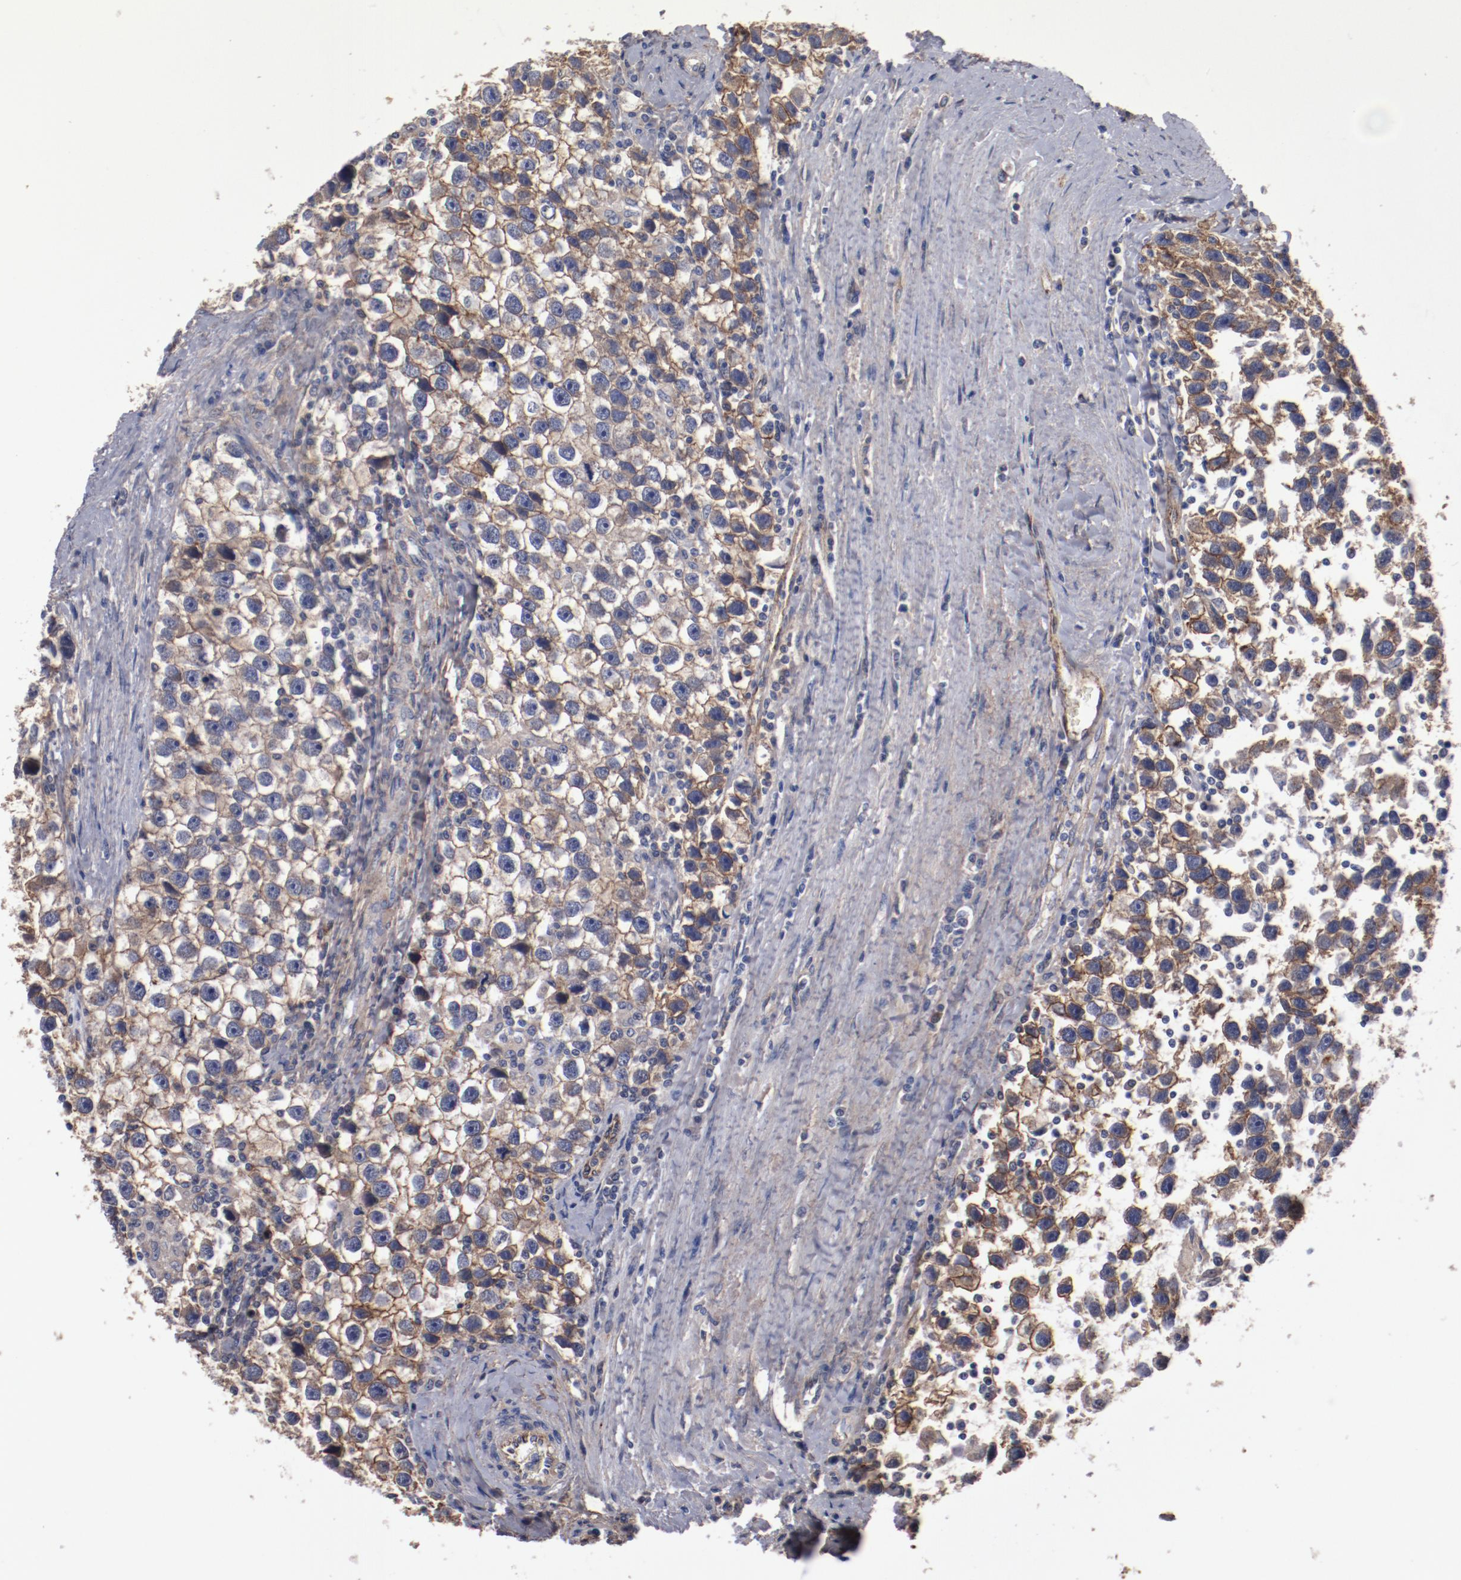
{"staining": {"intensity": "weak", "quantity": ">75%", "location": "cytoplasmic/membranous"}, "tissue": "testis cancer", "cell_type": "Tumor cells", "image_type": "cancer", "snomed": [{"axis": "morphology", "description": "Seminoma, NOS"}, {"axis": "topography", "description": "Testis"}], "caption": "Seminoma (testis) stained for a protein (brown) exhibits weak cytoplasmic/membranous positive positivity in approximately >75% of tumor cells.", "gene": "DIPK2B", "patient": {"sex": "male", "age": 43}}